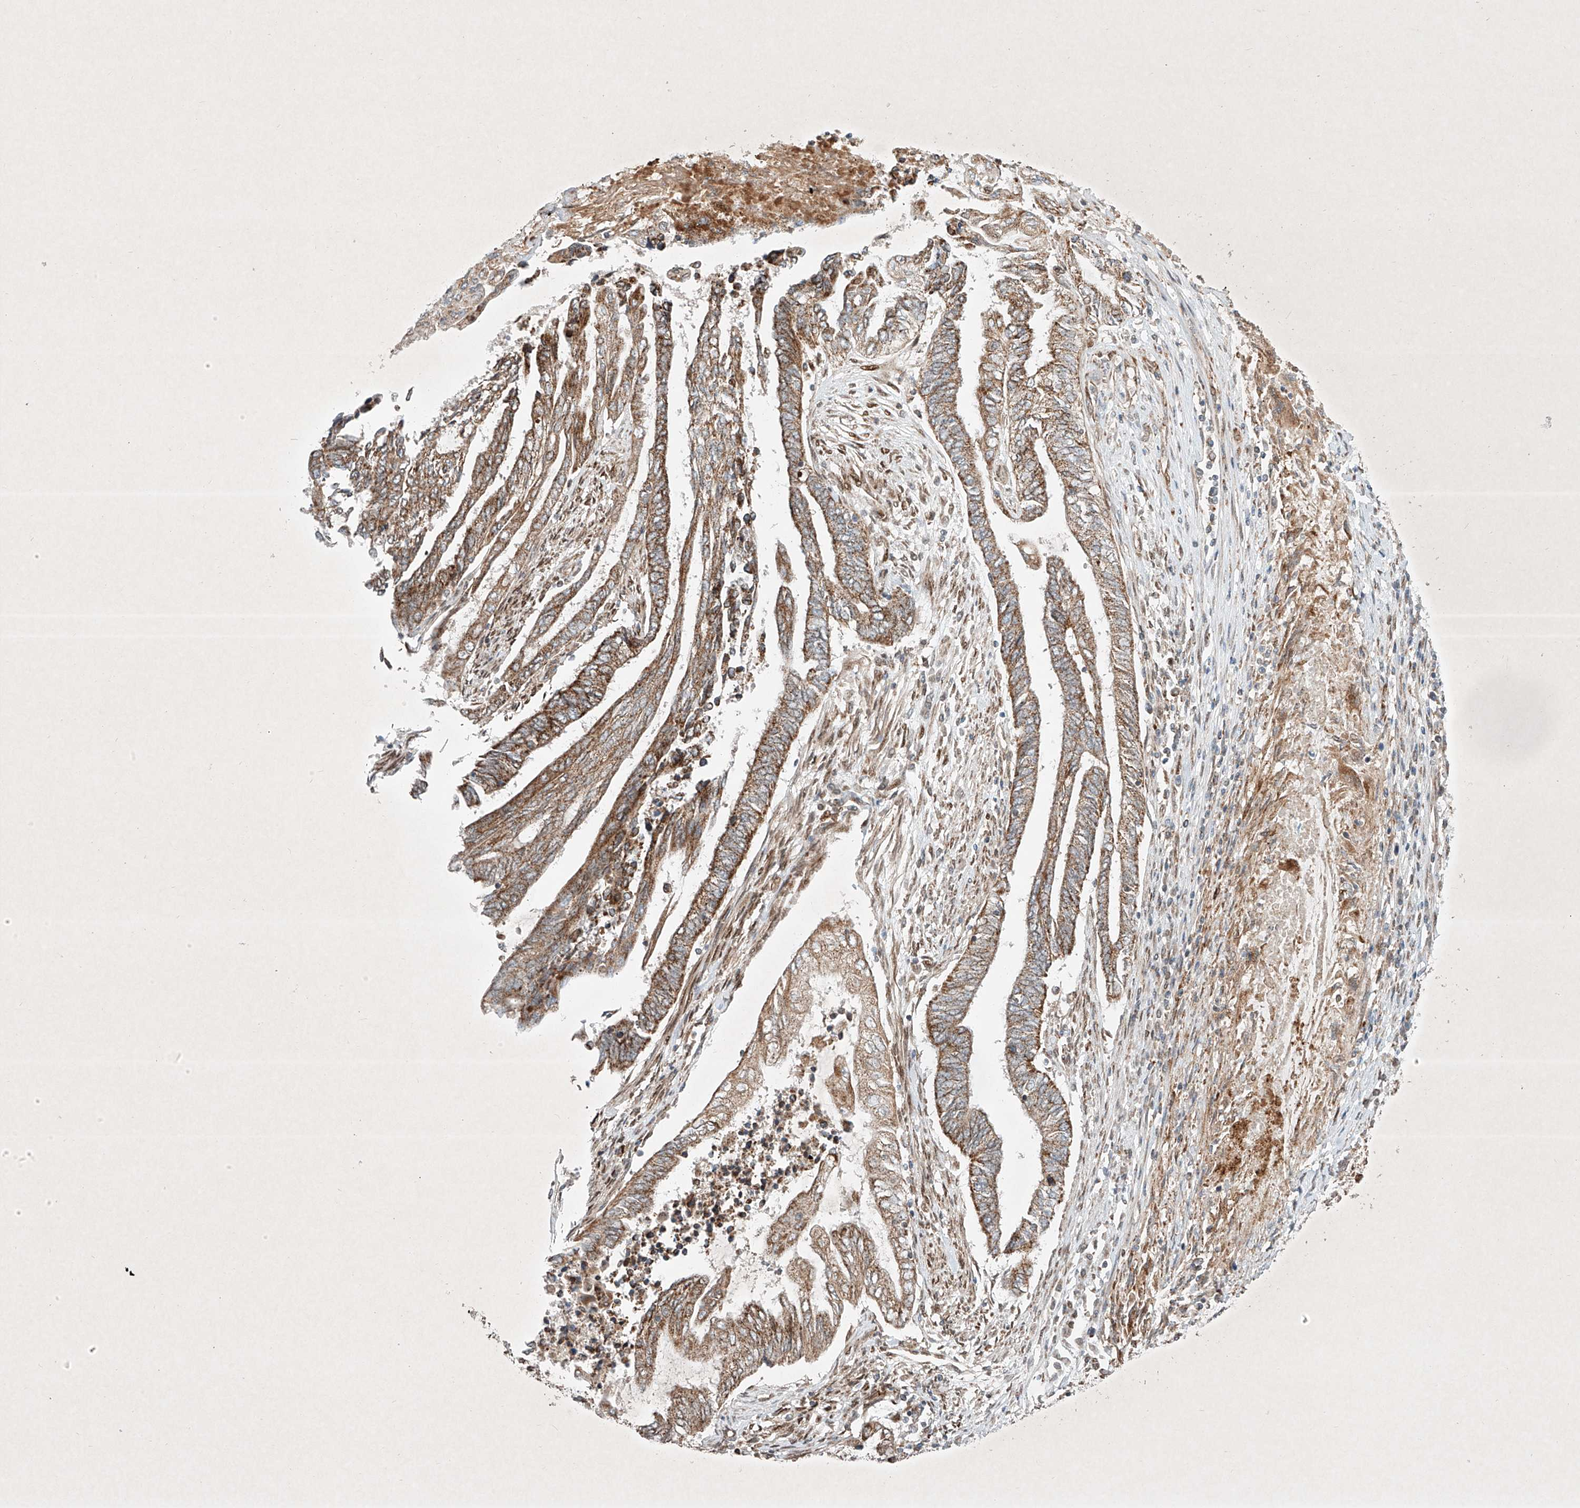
{"staining": {"intensity": "moderate", "quantity": ">75%", "location": "cytoplasmic/membranous"}, "tissue": "endometrial cancer", "cell_type": "Tumor cells", "image_type": "cancer", "snomed": [{"axis": "morphology", "description": "Adenocarcinoma, NOS"}, {"axis": "topography", "description": "Uterus"}, {"axis": "topography", "description": "Endometrium"}], "caption": "A brown stain highlights moderate cytoplasmic/membranous staining of a protein in human adenocarcinoma (endometrial) tumor cells. (DAB (3,3'-diaminobenzidine) IHC, brown staining for protein, blue staining for nuclei).", "gene": "EPG5", "patient": {"sex": "female", "age": 70}}